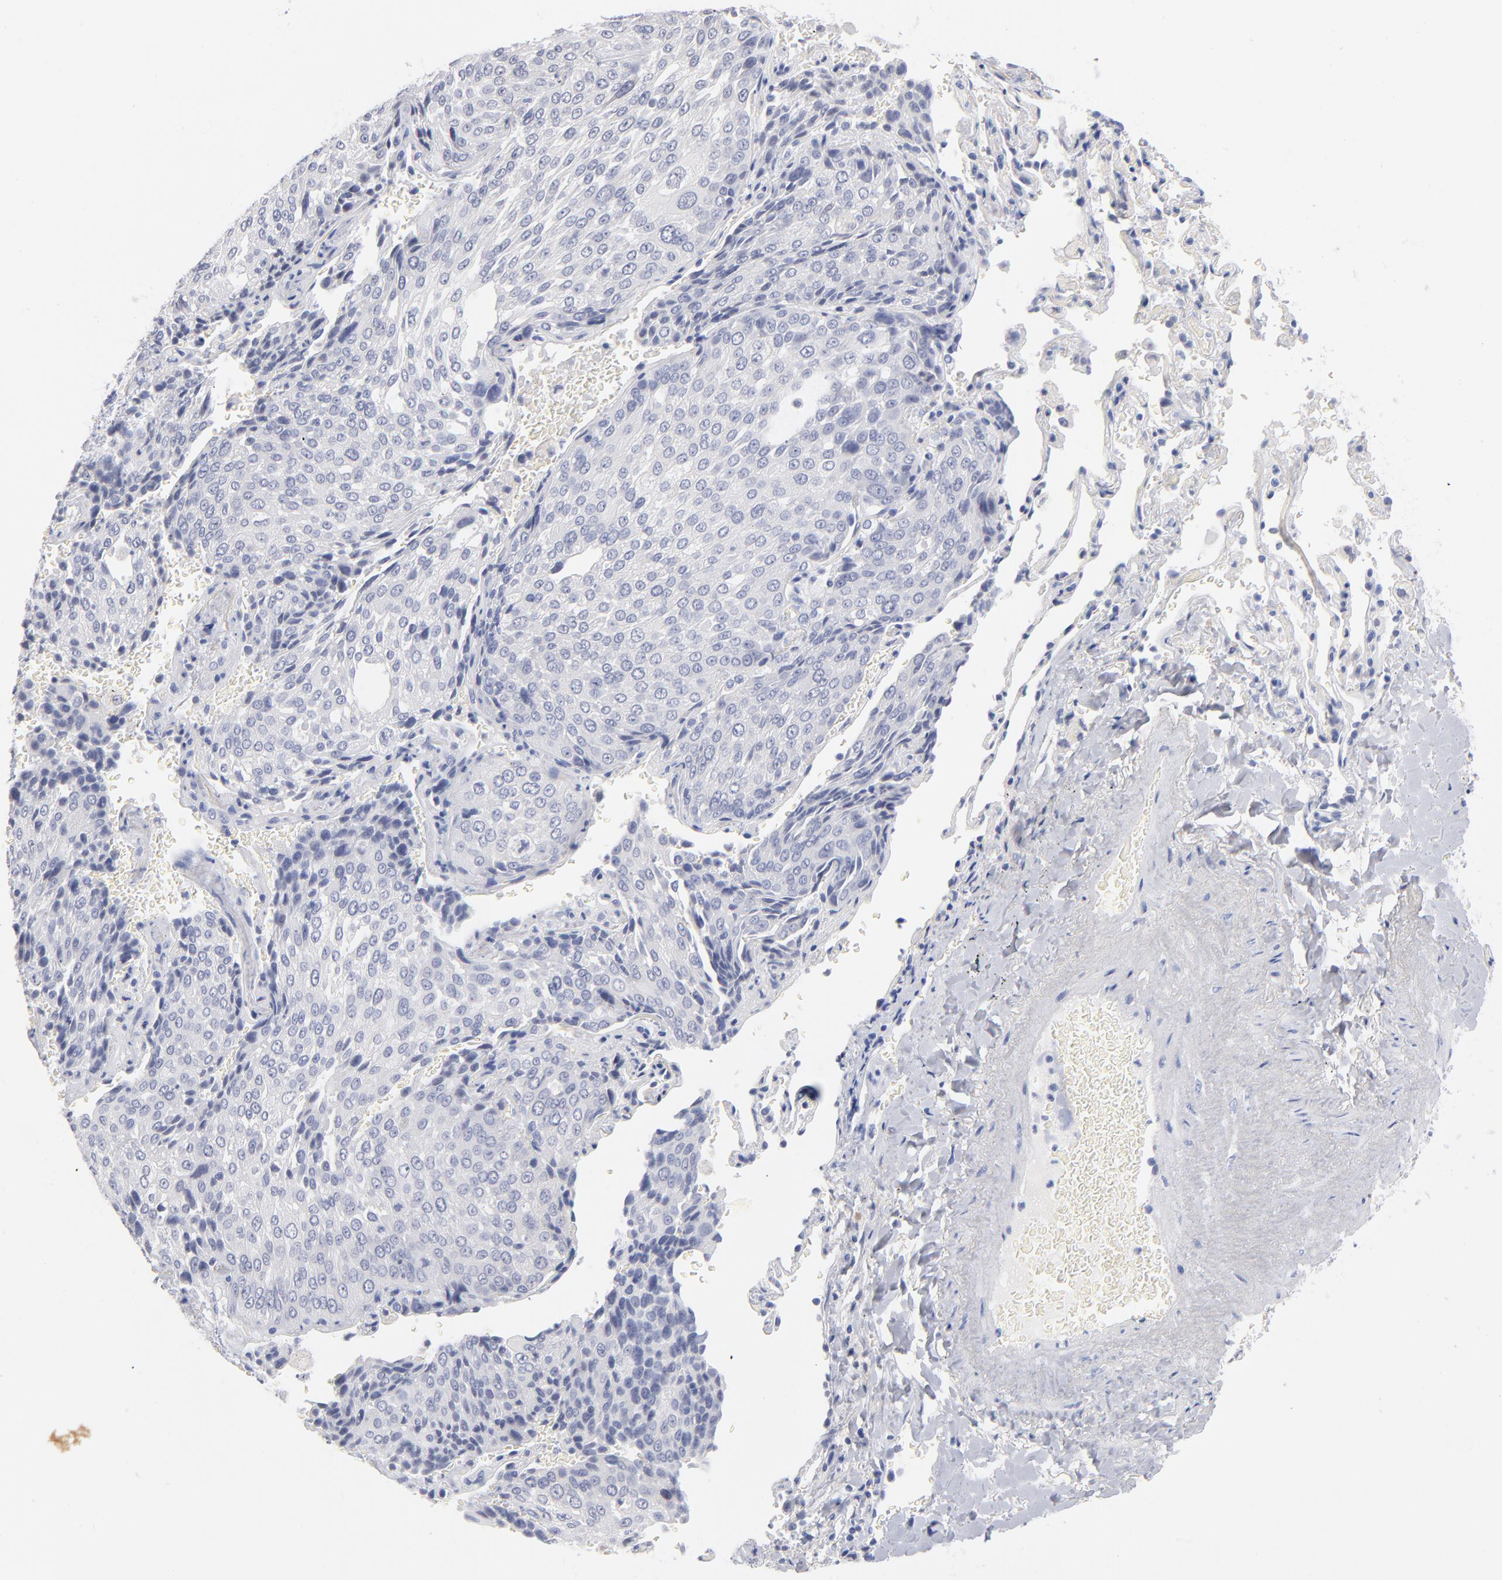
{"staining": {"intensity": "negative", "quantity": "none", "location": "none"}, "tissue": "lung cancer", "cell_type": "Tumor cells", "image_type": "cancer", "snomed": [{"axis": "morphology", "description": "Squamous cell carcinoma, NOS"}, {"axis": "topography", "description": "Lung"}], "caption": "High magnification brightfield microscopy of squamous cell carcinoma (lung) stained with DAB (brown) and counterstained with hematoxylin (blue): tumor cells show no significant expression.", "gene": "KHNYN", "patient": {"sex": "male", "age": 54}}